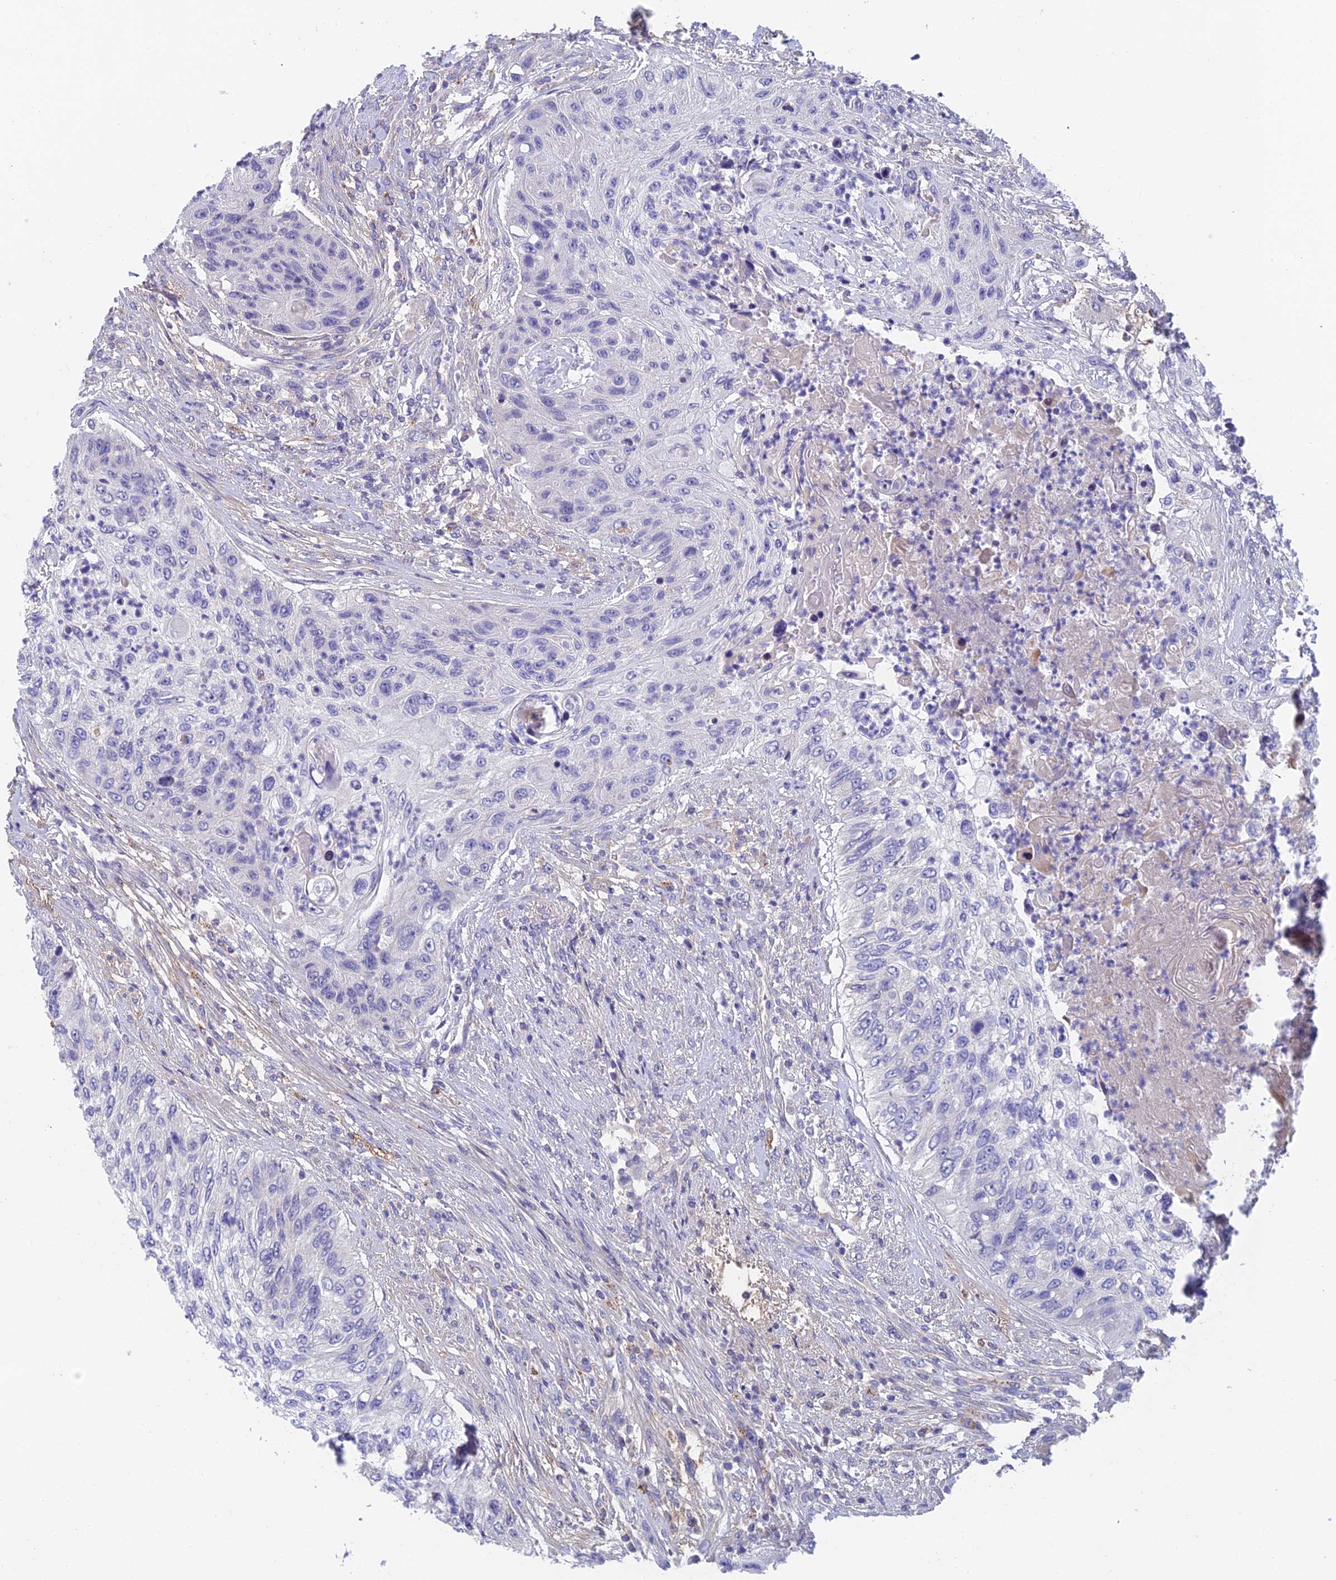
{"staining": {"intensity": "negative", "quantity": "none", "location": "none"}, "tissue": "urothelial cancer", "cell_type": "Tumor cells", "image_type": "cancer", "snomed": [{"axis": "morphology", "description": "Urothelial carcinoma, High grade"}, {"axis": "topography", "description": "Urinary bladder"}], "caption": "A histopathology image of high-grade urothelial carcinoma stained for a protein displays no brown staining in tumor cells.", "gene": "ADAMTS13", "patient": {"sex": "female", "age": 60}}